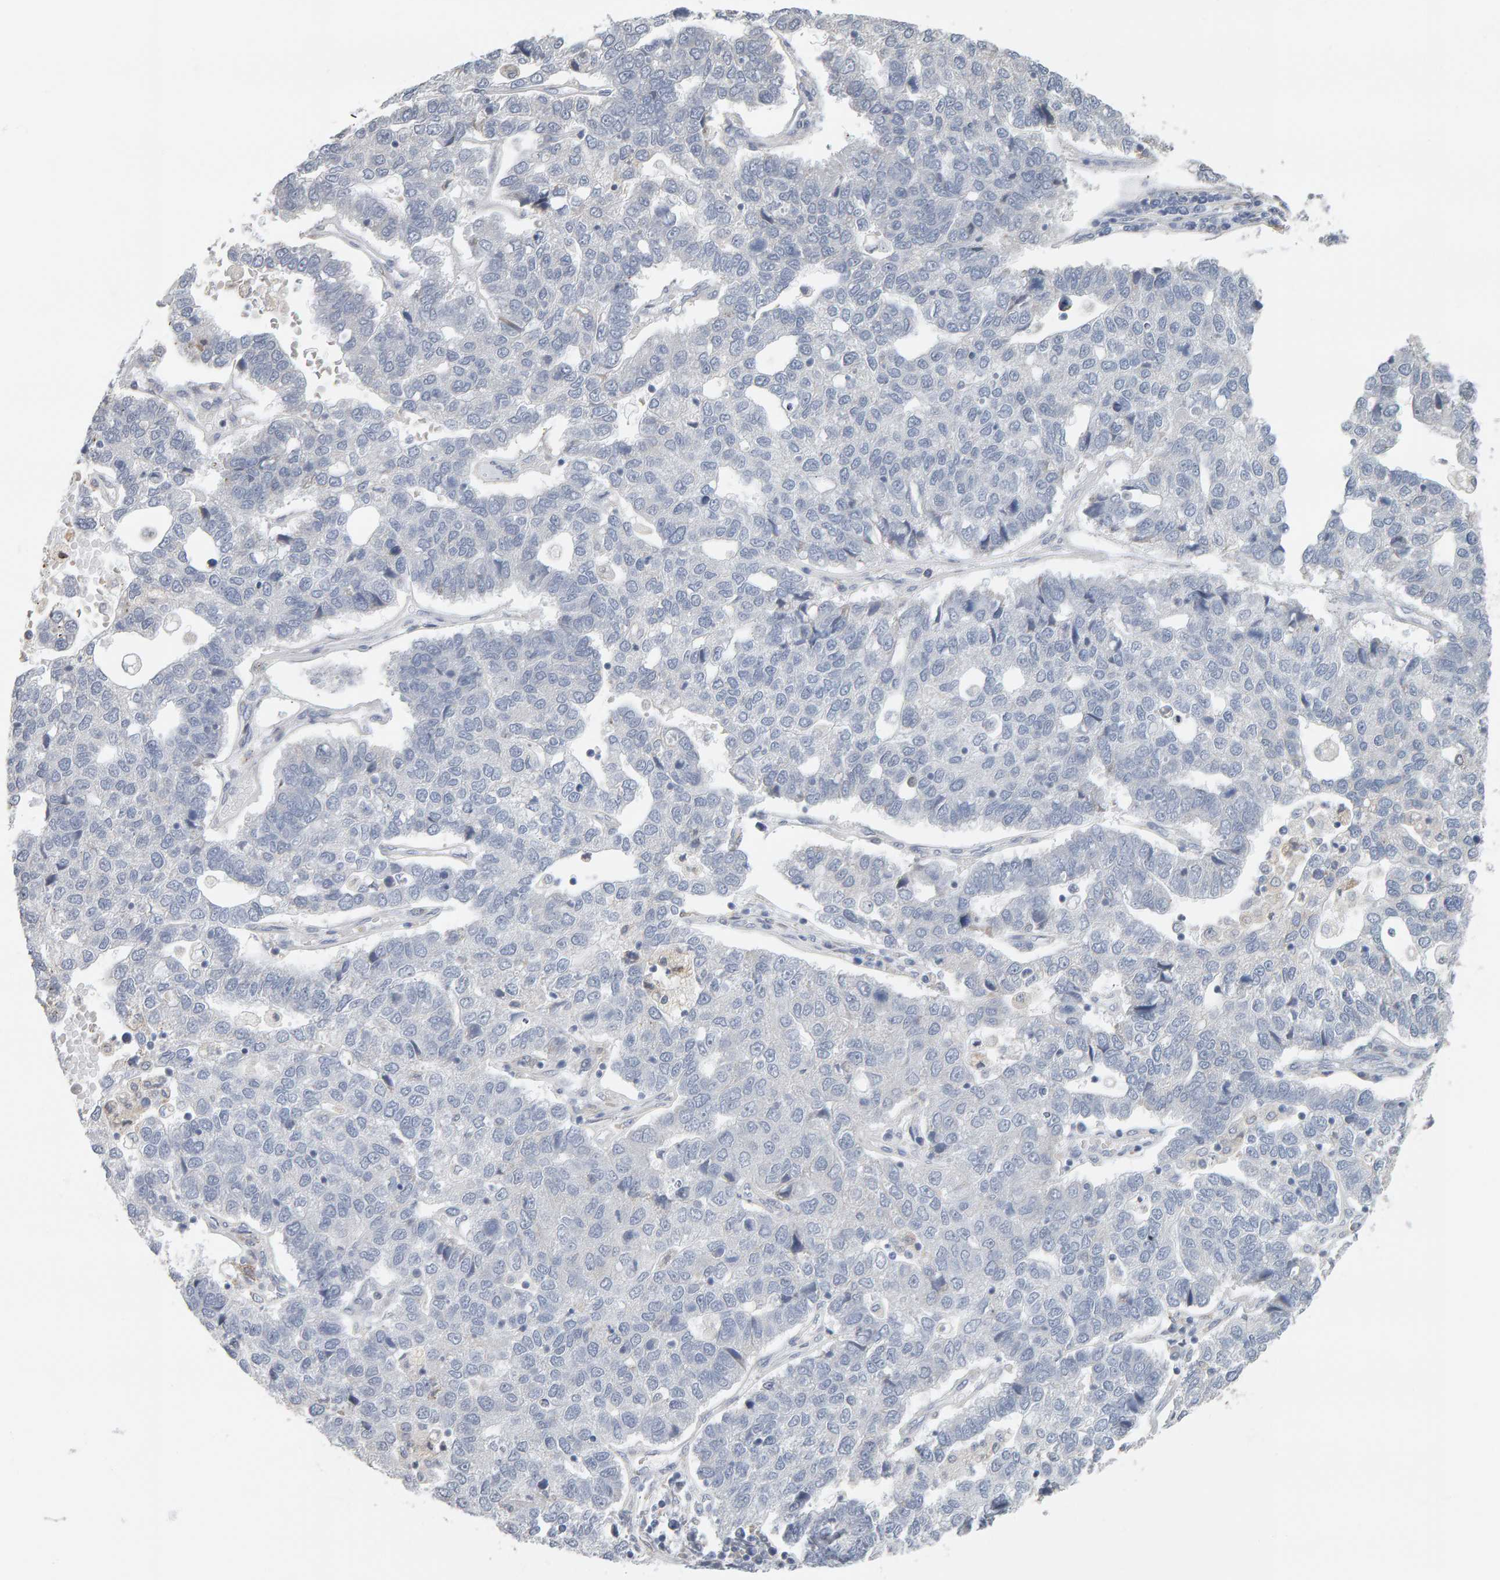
{"staining": {"intensity": "negative", "quantity": "none", "location": "none"}, "tissue": "pancreatic cancer", "cell_type": "Tumor cells", "image_type": "cancer", "snomed": [{"axis": "morphology", "description": "Adenocarcinoma, NOS"}, {"axis": "topography", "description": "Pancreas"}], "caption": "The micrograph exhibits no staining of tumor cells in pancreatic cancer (adenocarcinoma). Nuclei are stained in blue.", "gene": "ADHFE1", "patient": {"sex": "female", "age": 61}}